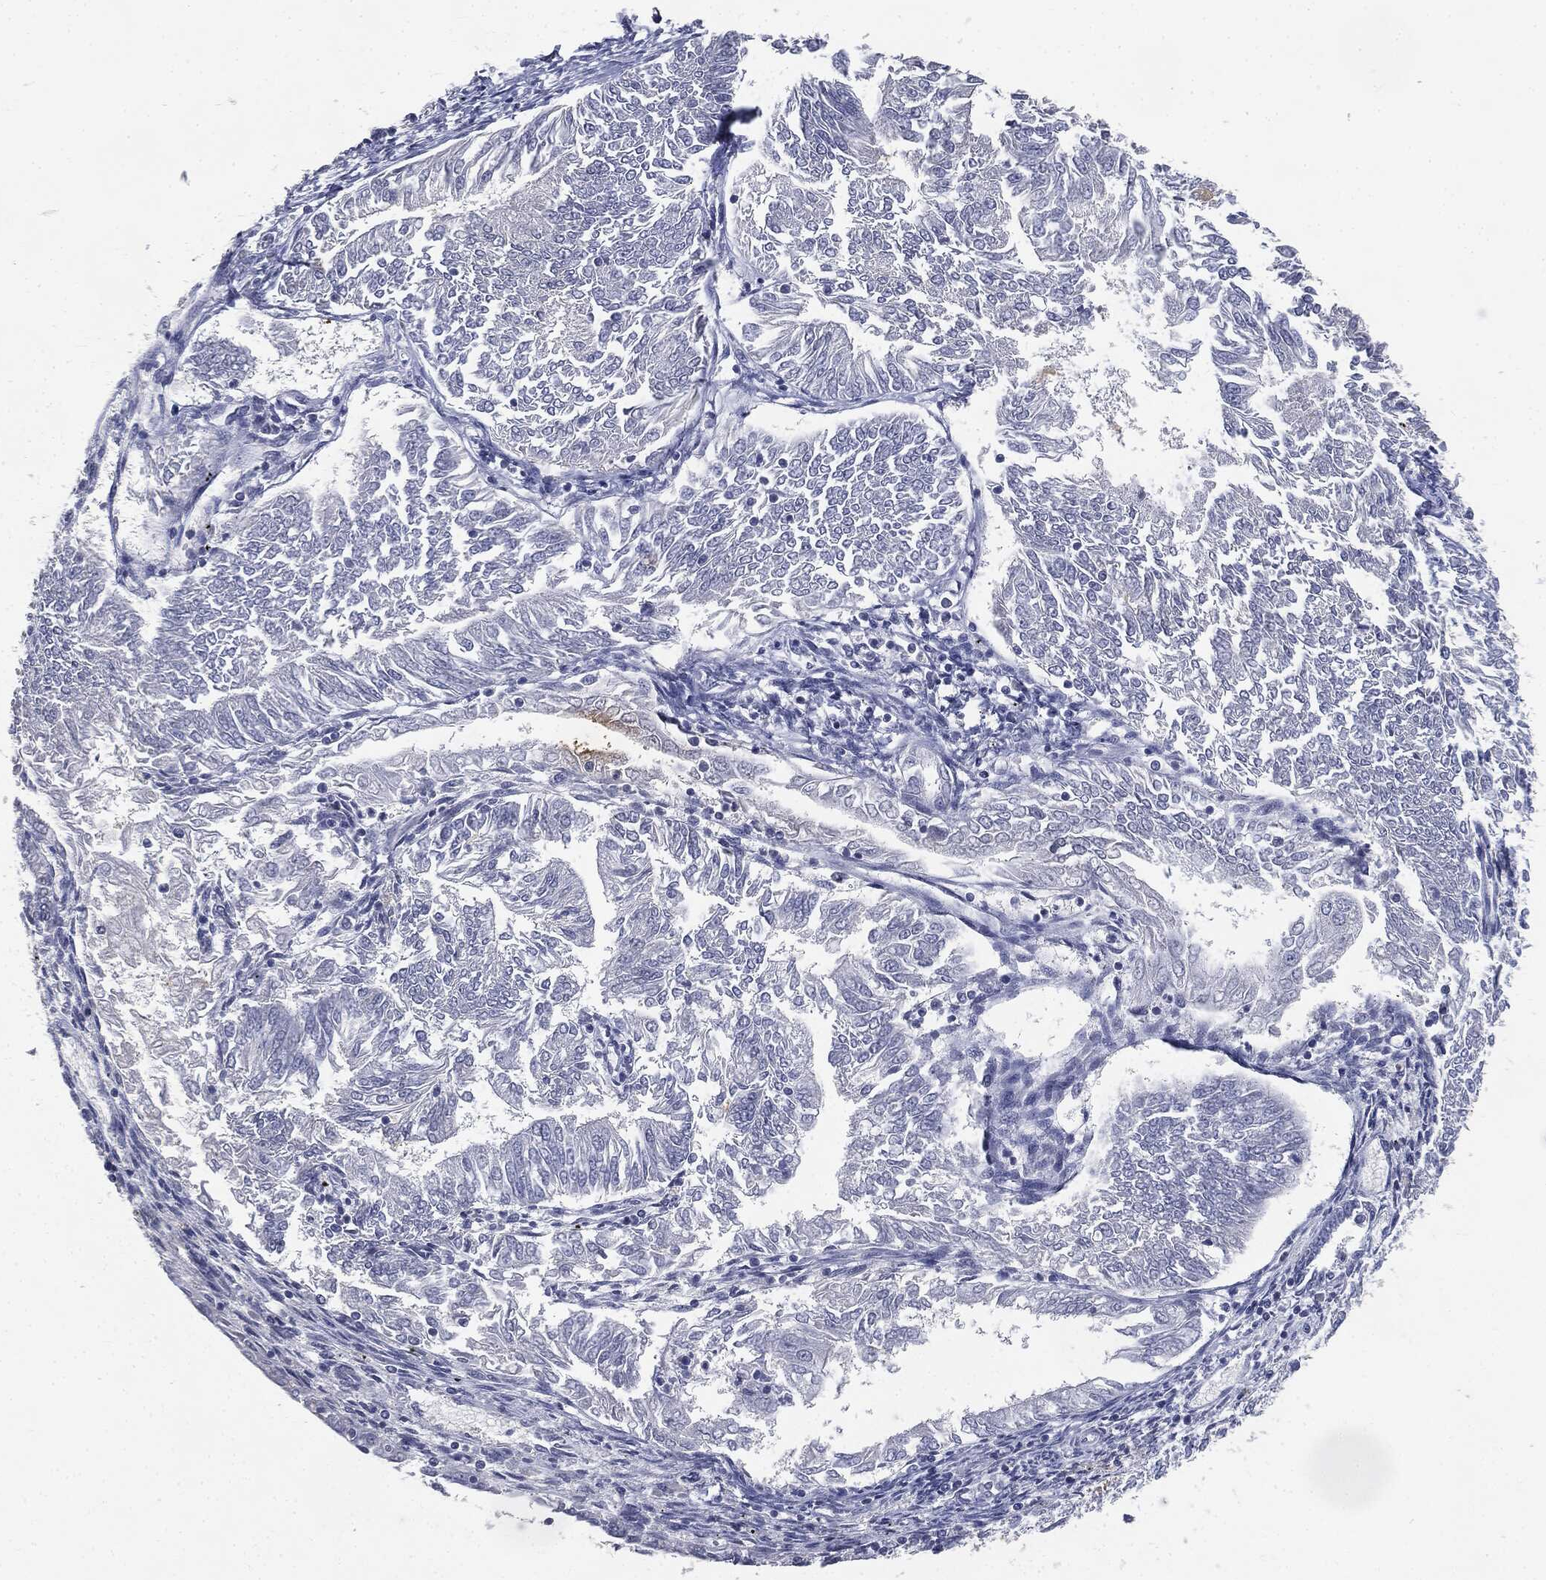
{"staining": {"intensity": "negative", "quantity": "none", "location": "none"}, "tissue": "endometrial cancer", "cell_type": "Tumor cells", "image_type": "cancer", "snomed": [{"axis": "morphology", "description": "Adenocarcinoma, NOS"}, {"axis": "topography", "description": "Endometrium"}], "caption": "Immunohistochemistry (IHC) image of endometrial cancer (adenocarcinoma) stained for a protein (brown), which displays no positivity in tumor cells.", "gene": "SLC2A2", "patient": {"sex": "female", "age": 58}}